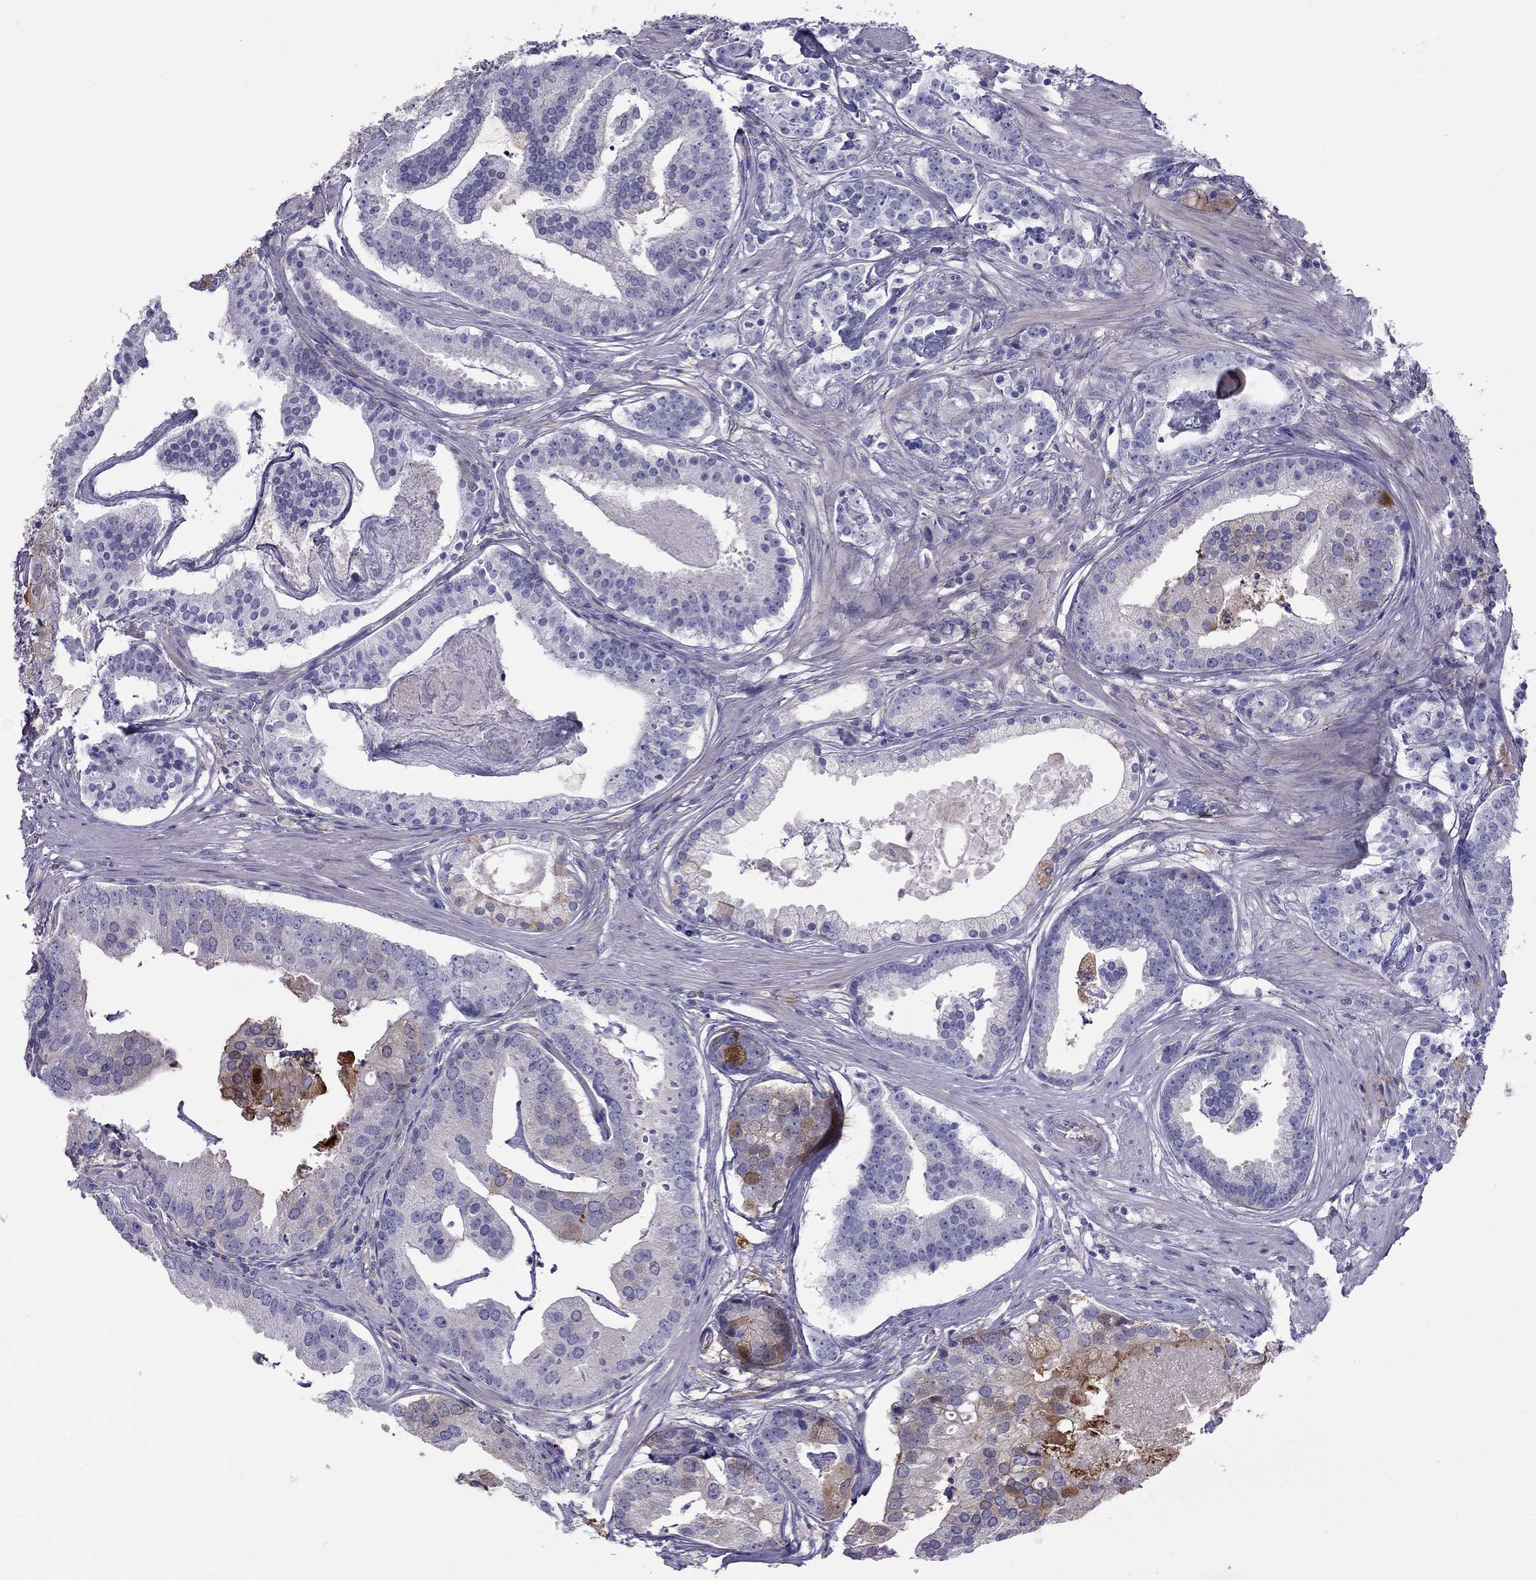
{"staining": {"intensity": "strong", "quantity": "25%-75%", "location": "cytoplasmic/membranous"}, "tissue": "prostate cancer", "cell_type": "Tumor cells", "image_type": "cancer", "snomed": [{"axis": "morphology", "description": "Adenocarcinoma, NOS"}, {"axis": "topography", "description": "Prostate and seminal vesicle, NOS"}, {"axis": "topography", "description": "Prostate"}], "caption": "Prostate adenocarcinoma stained with a brown dye demonstrates strong cytoplasmic/membranous positive staining in about 25%-75% of tumor cells.", "gene": "ALOX15B", "patient": {"sex": "male", "age": 44}}